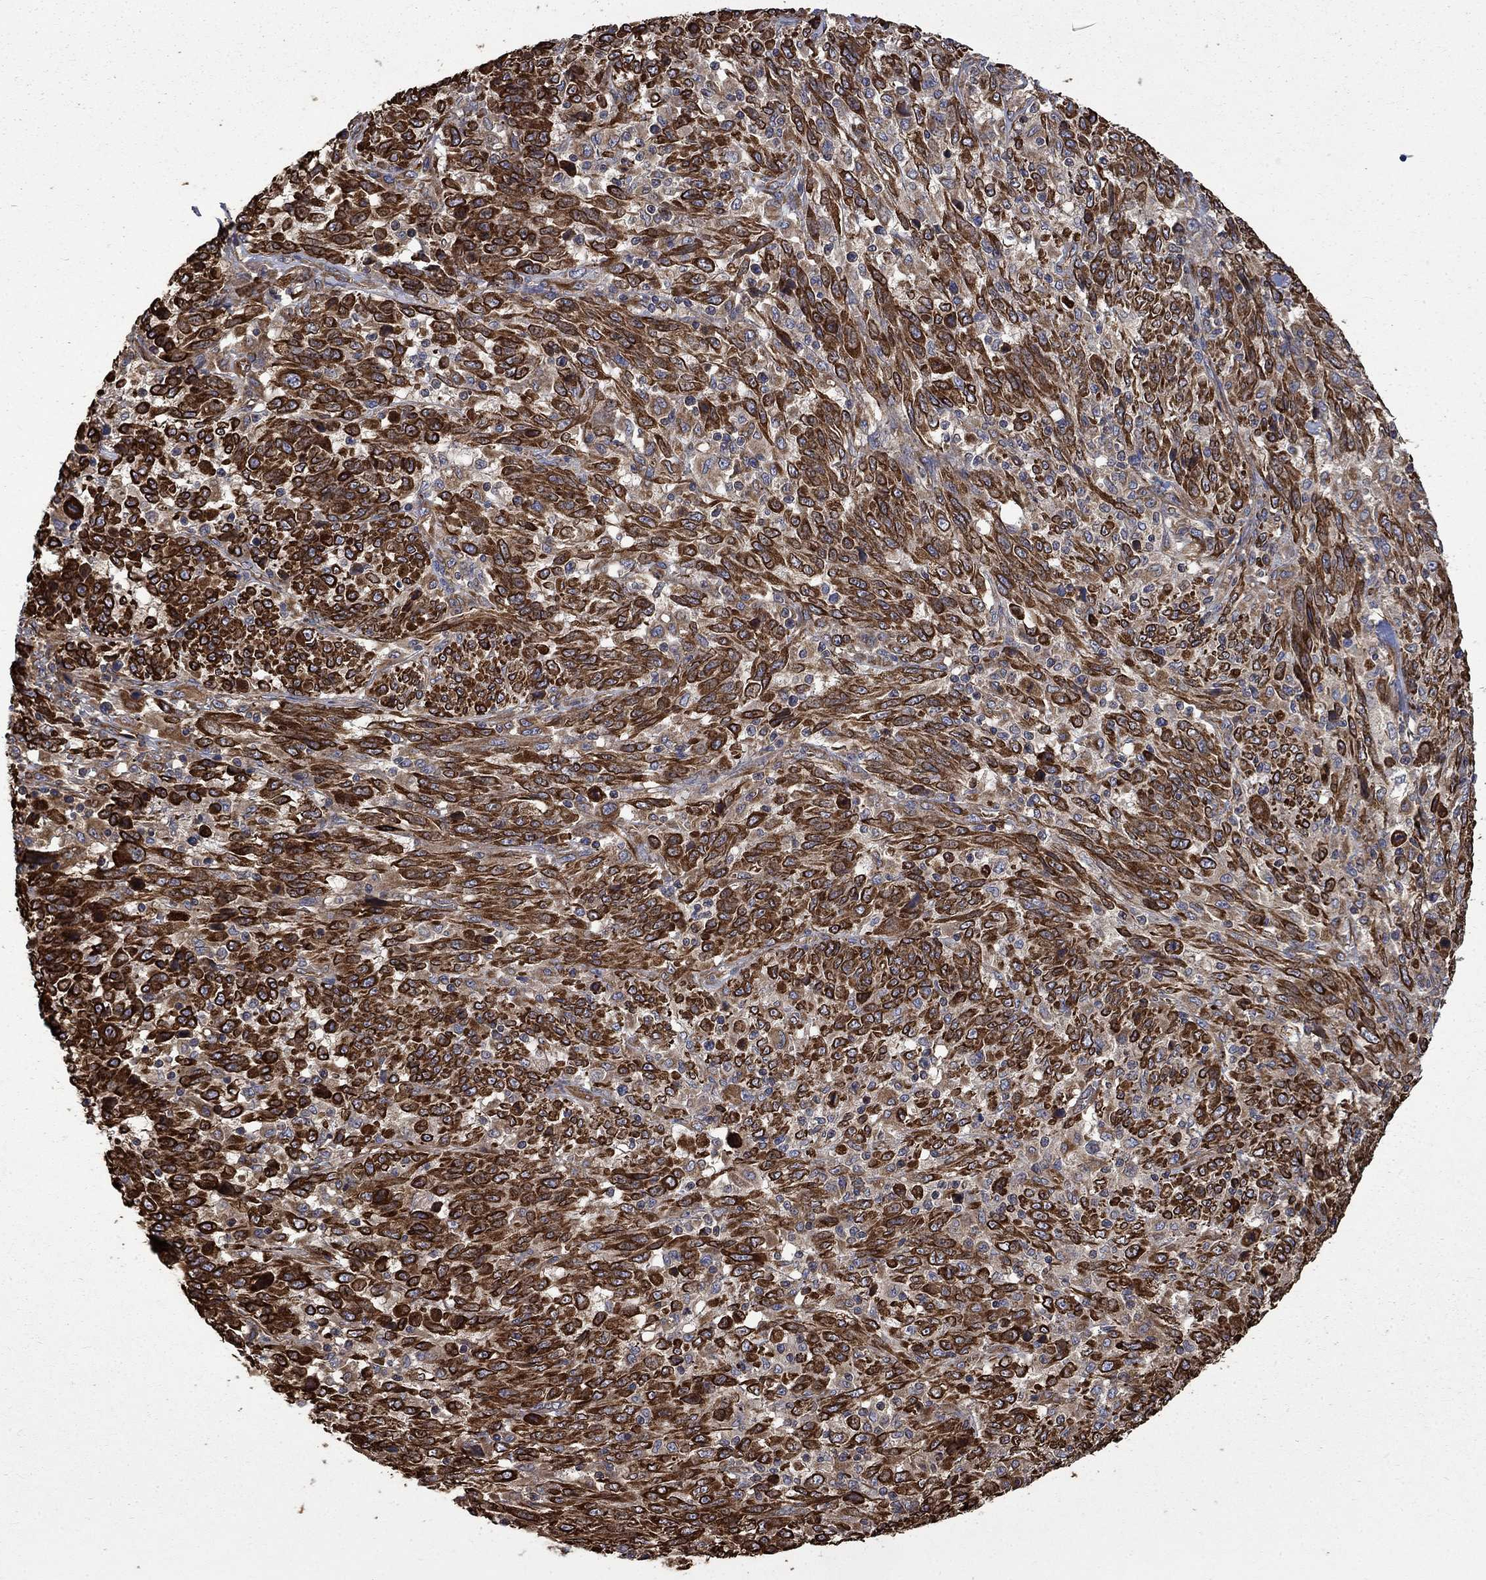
{"staining": {"intensity": "strong", "quantity": ">75%", "location": "cytoplasmic/membranous"}, "tissue": "melanoma", "cell_type": "Tumor cells", "image_type": "cancer", "snomed": [{"axis": "morphology", "description": "Malignant melanoma, NOS"}, {"axis": "topography", "description": "Skin"}], "caption": "Malignant melanoma stained for a protein (brown) shows strong cytoplasmic/membranous positive positivity in approximately >75% of tumor cells.", "gene": "CUTC", "patient": {"sex": "female", "age": 91}}